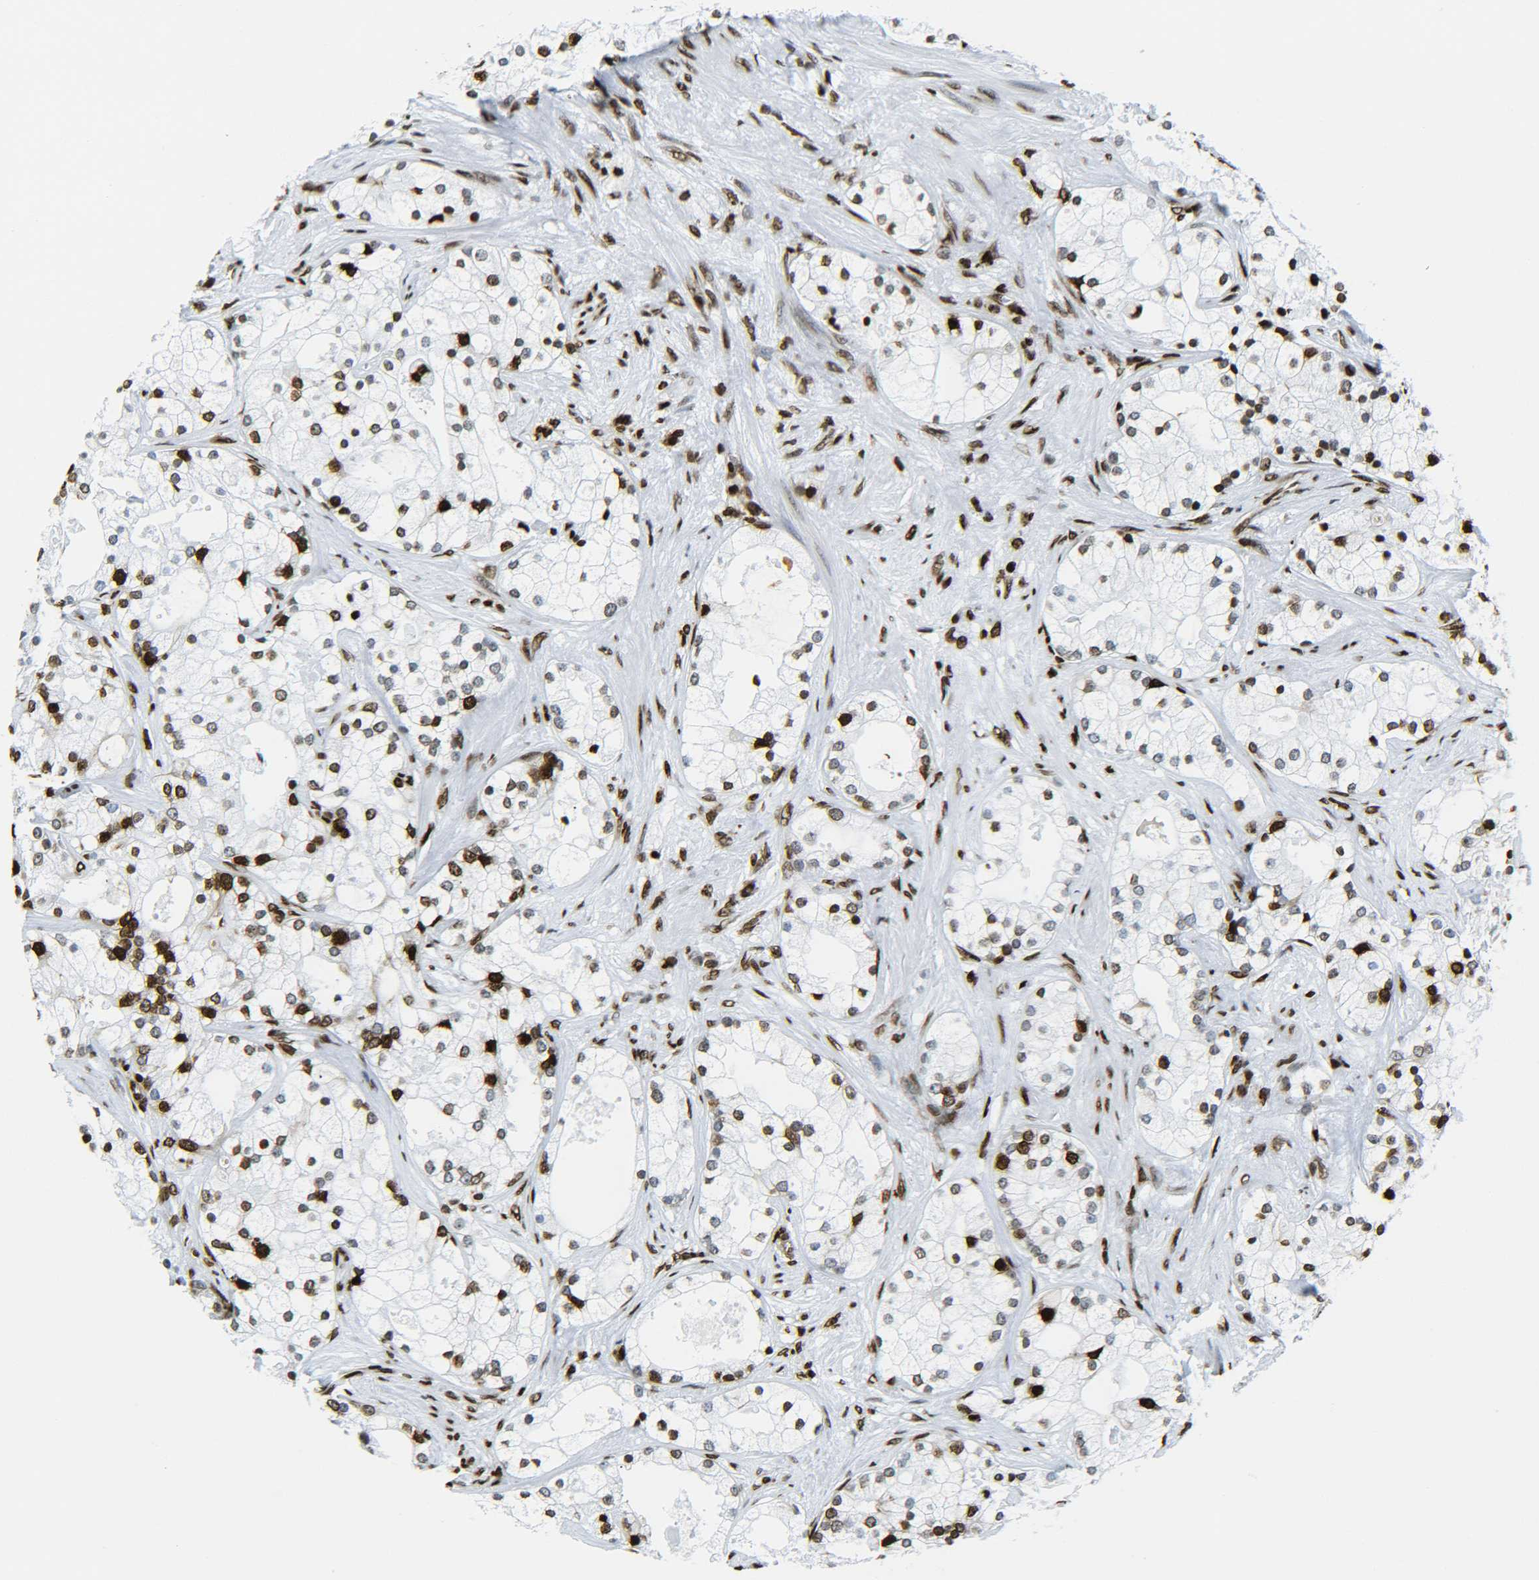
{"staining": {"intensity": "moderate", "quantity": "25%-75%", "location": "nuclear"}, "tissue": "prostate cancer", "cell_type": "Tumor cells", "image_type": "cancer", "snomed": [{"axis": "morphology", "description": "Adenocarcinoma, Low grade"}, {"axis": "topography", "description": "Prostate"}], "caption": "Immunohistochemical staining of prostate cancer reveals medium levels of moderate nuclear staining in about 25%-75% of tumor cells.", "gene": "H2AX", "patient": {"sex": "male", "age": 58}}